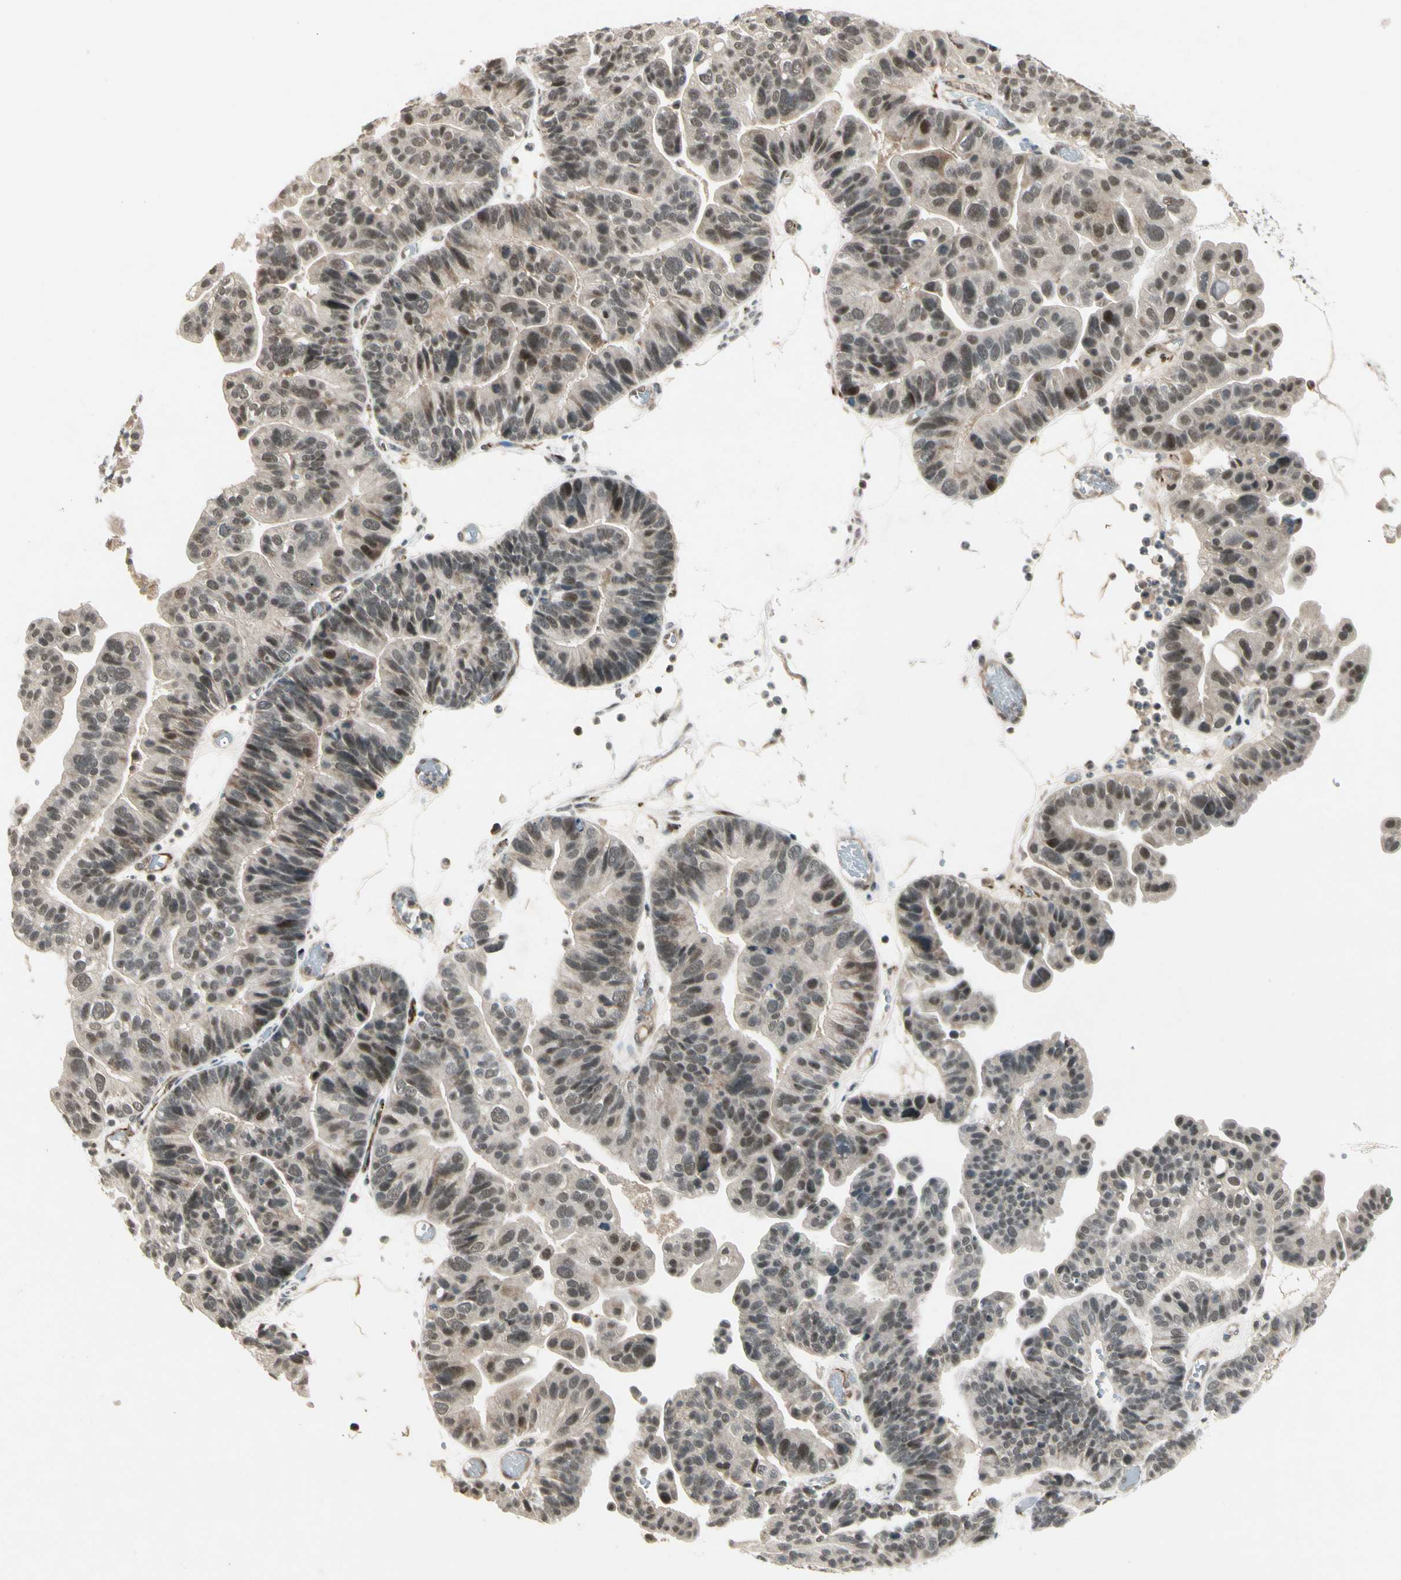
{"staining": {"intensity": "moderate", "quantity": "<25%", "location": "nuclear"}, "tissue": "ovarian cancer", "cell_type": "Tumor cells", "image_type": "cancer", "snomed": [{"axis": "morphology", "description": "Cystadenocarcinoma, serous, NOS"}, {"axis": "topography", "description": "Ovary"}], "caption": "About <25% of tumor cells in human ovarian cancer display moderate nuclear protein staining as visualized by brown immunohistochemical staining.", "gene": "CDK11A", "patient": {"sex": "female", "age": 56}}